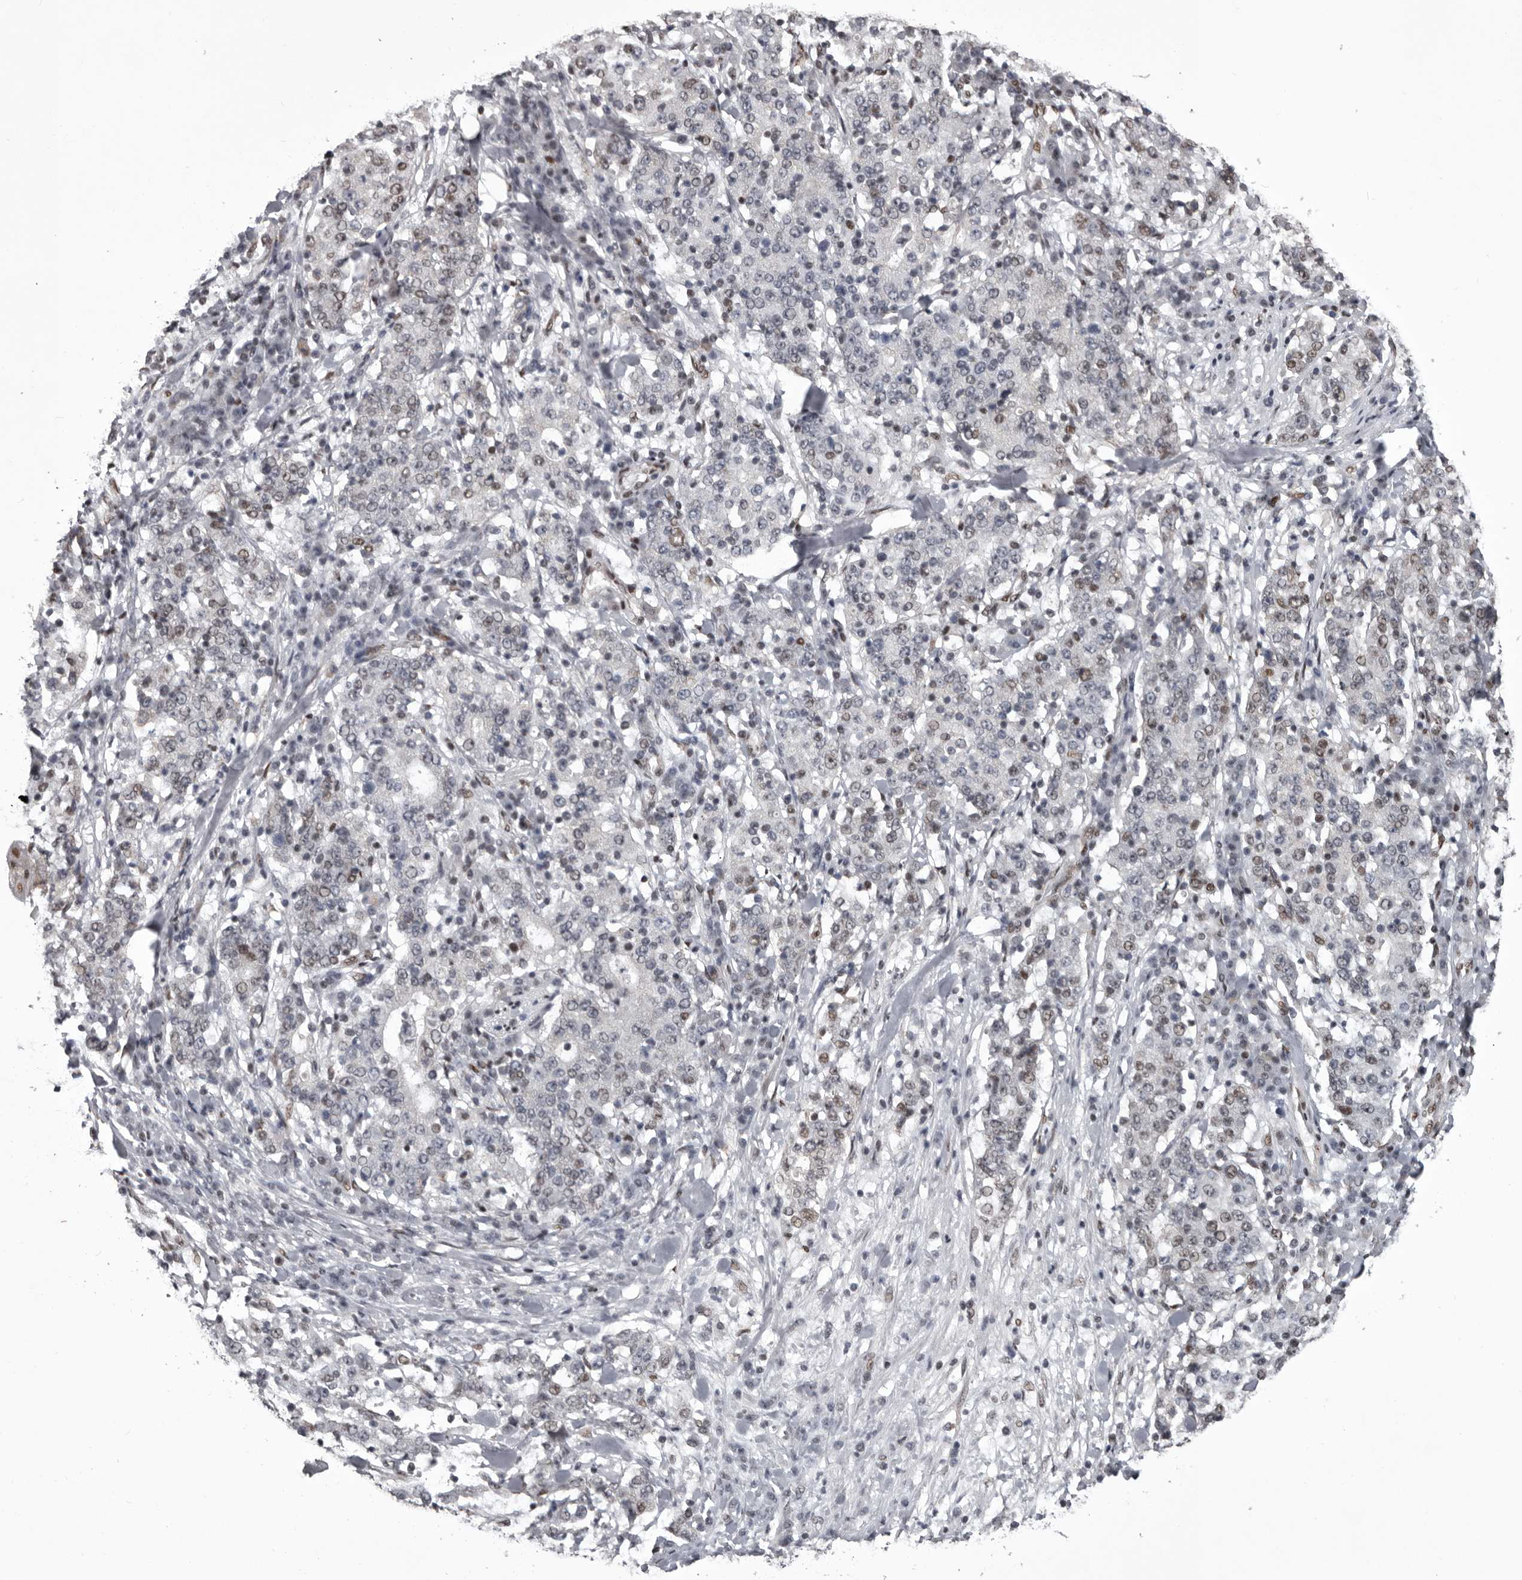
{"staining": {"intensity": "weak", "quantity": "25%-75%", "location": "nuclear"}, "tissue": "stomach cancer", "cell_type": "Tumor cells", "image_type": "cancer", "snomed": [{"axis": "morphology", "description": "Adenocarcinoma, NOS"}, {"axis": "topography", "description": "Stomach"}], "caption": "High-power microscopy captured an IHC micrograph of adenocarcinoma (stomach), revealing weak nuclear staining in approximately 25%-75% of tumor cells. (DAB IHC with brightfield microscopy, high magnification).", "gene": "NUMA1", "patient": {"sex": "male", "age": 59}}